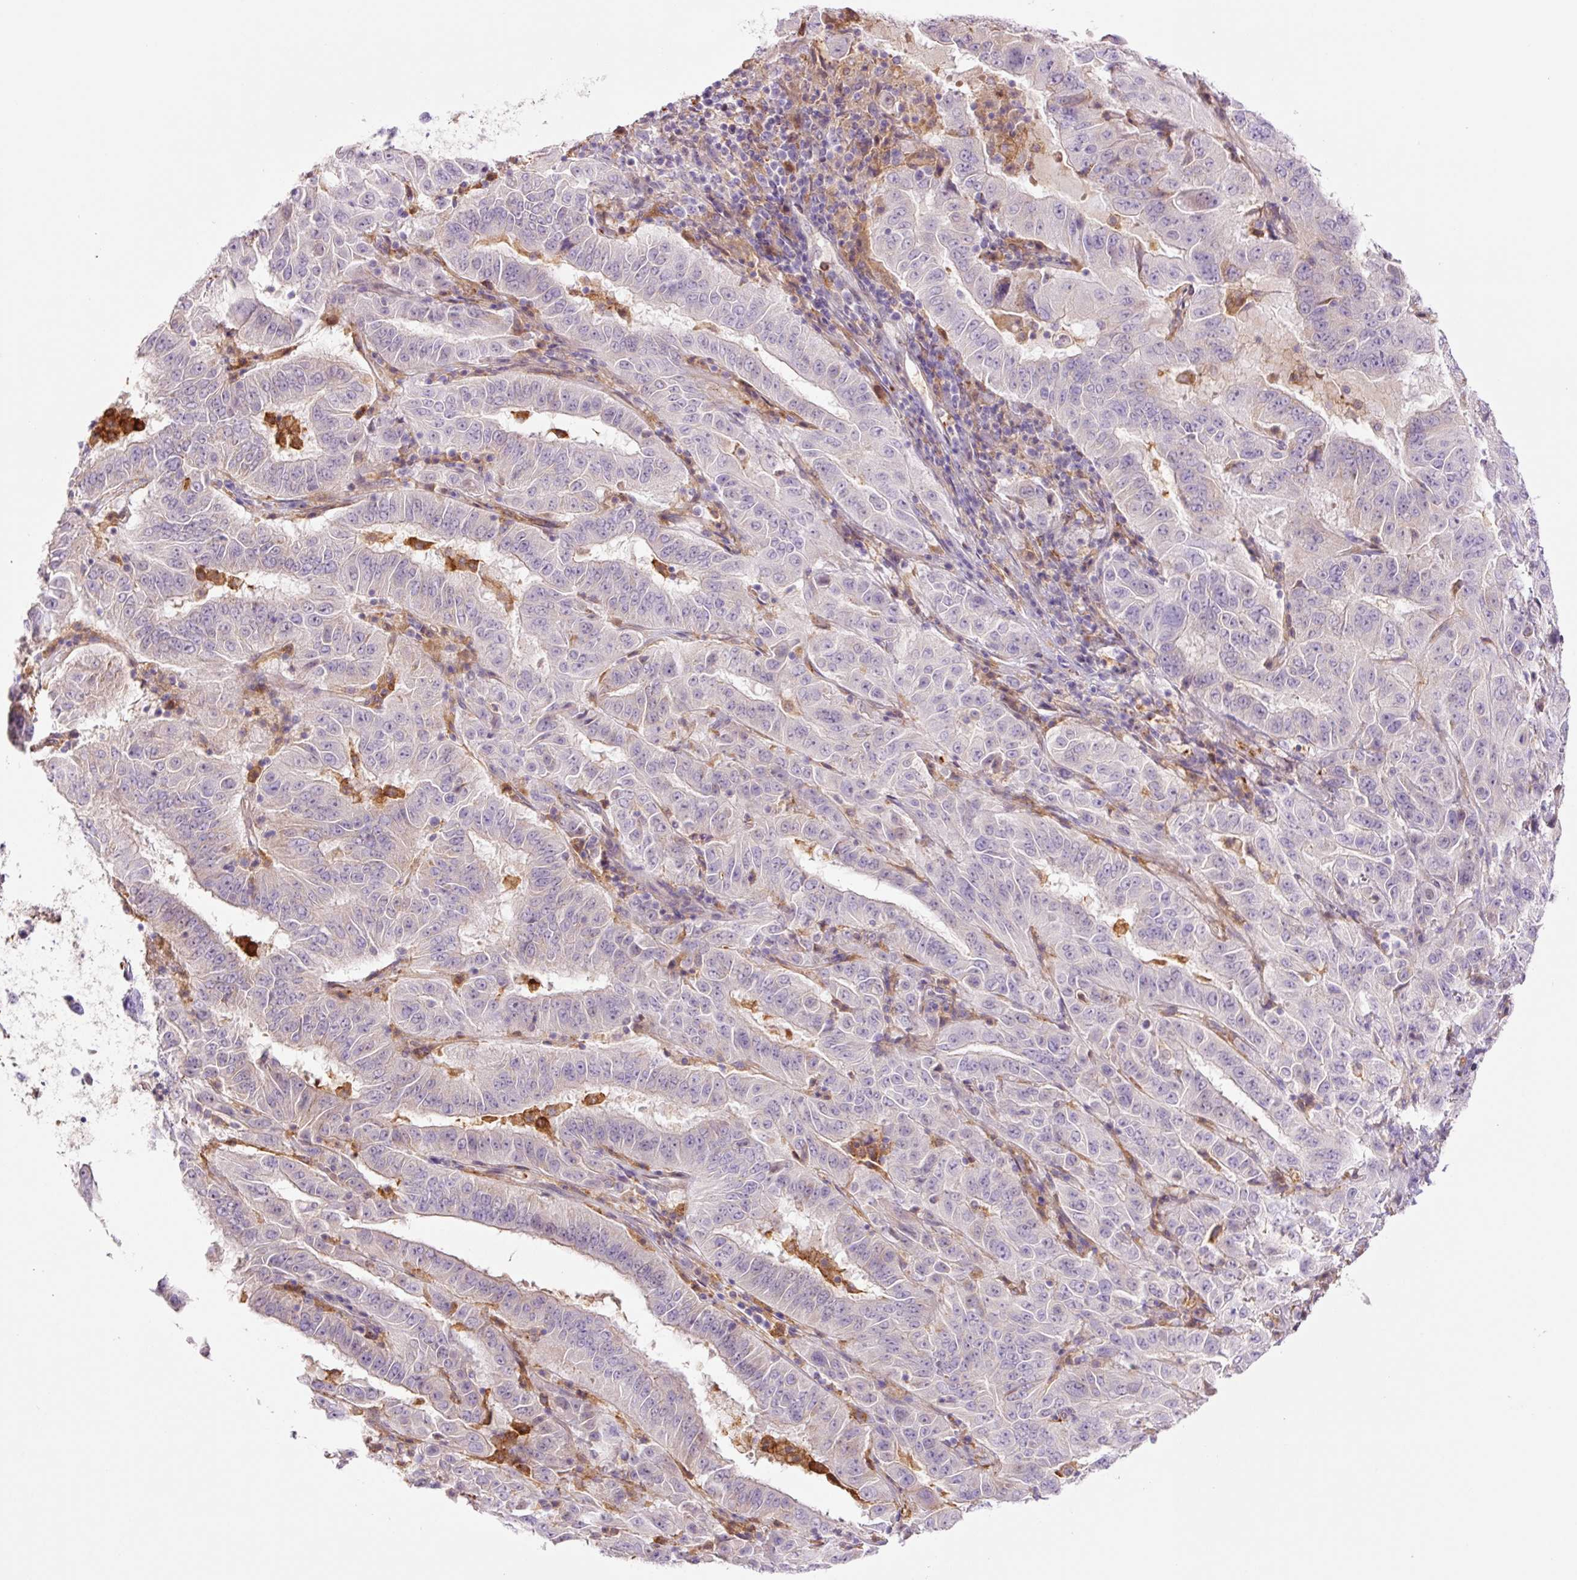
{"staining": {"intensity": "weak", "quantity": "<25%", "location": "cytoplasmic/membranous"}, "tissue": "pancreatic cancer", "cell_type": "Tumor cells", "image_type": "cancer", "snomed": [{"axis": "morphology", "description": "Adenocarcinoma, NOS"}, {"axis": "topography", "description": "Pancreas"}], "caption": "Adenocarcinoma (pancreatic) was stained to show a protein in brown. There is no significant expression in tumor cells.", "gene": "SH2D6", "patient": {"sex": "male", "age": 63}}